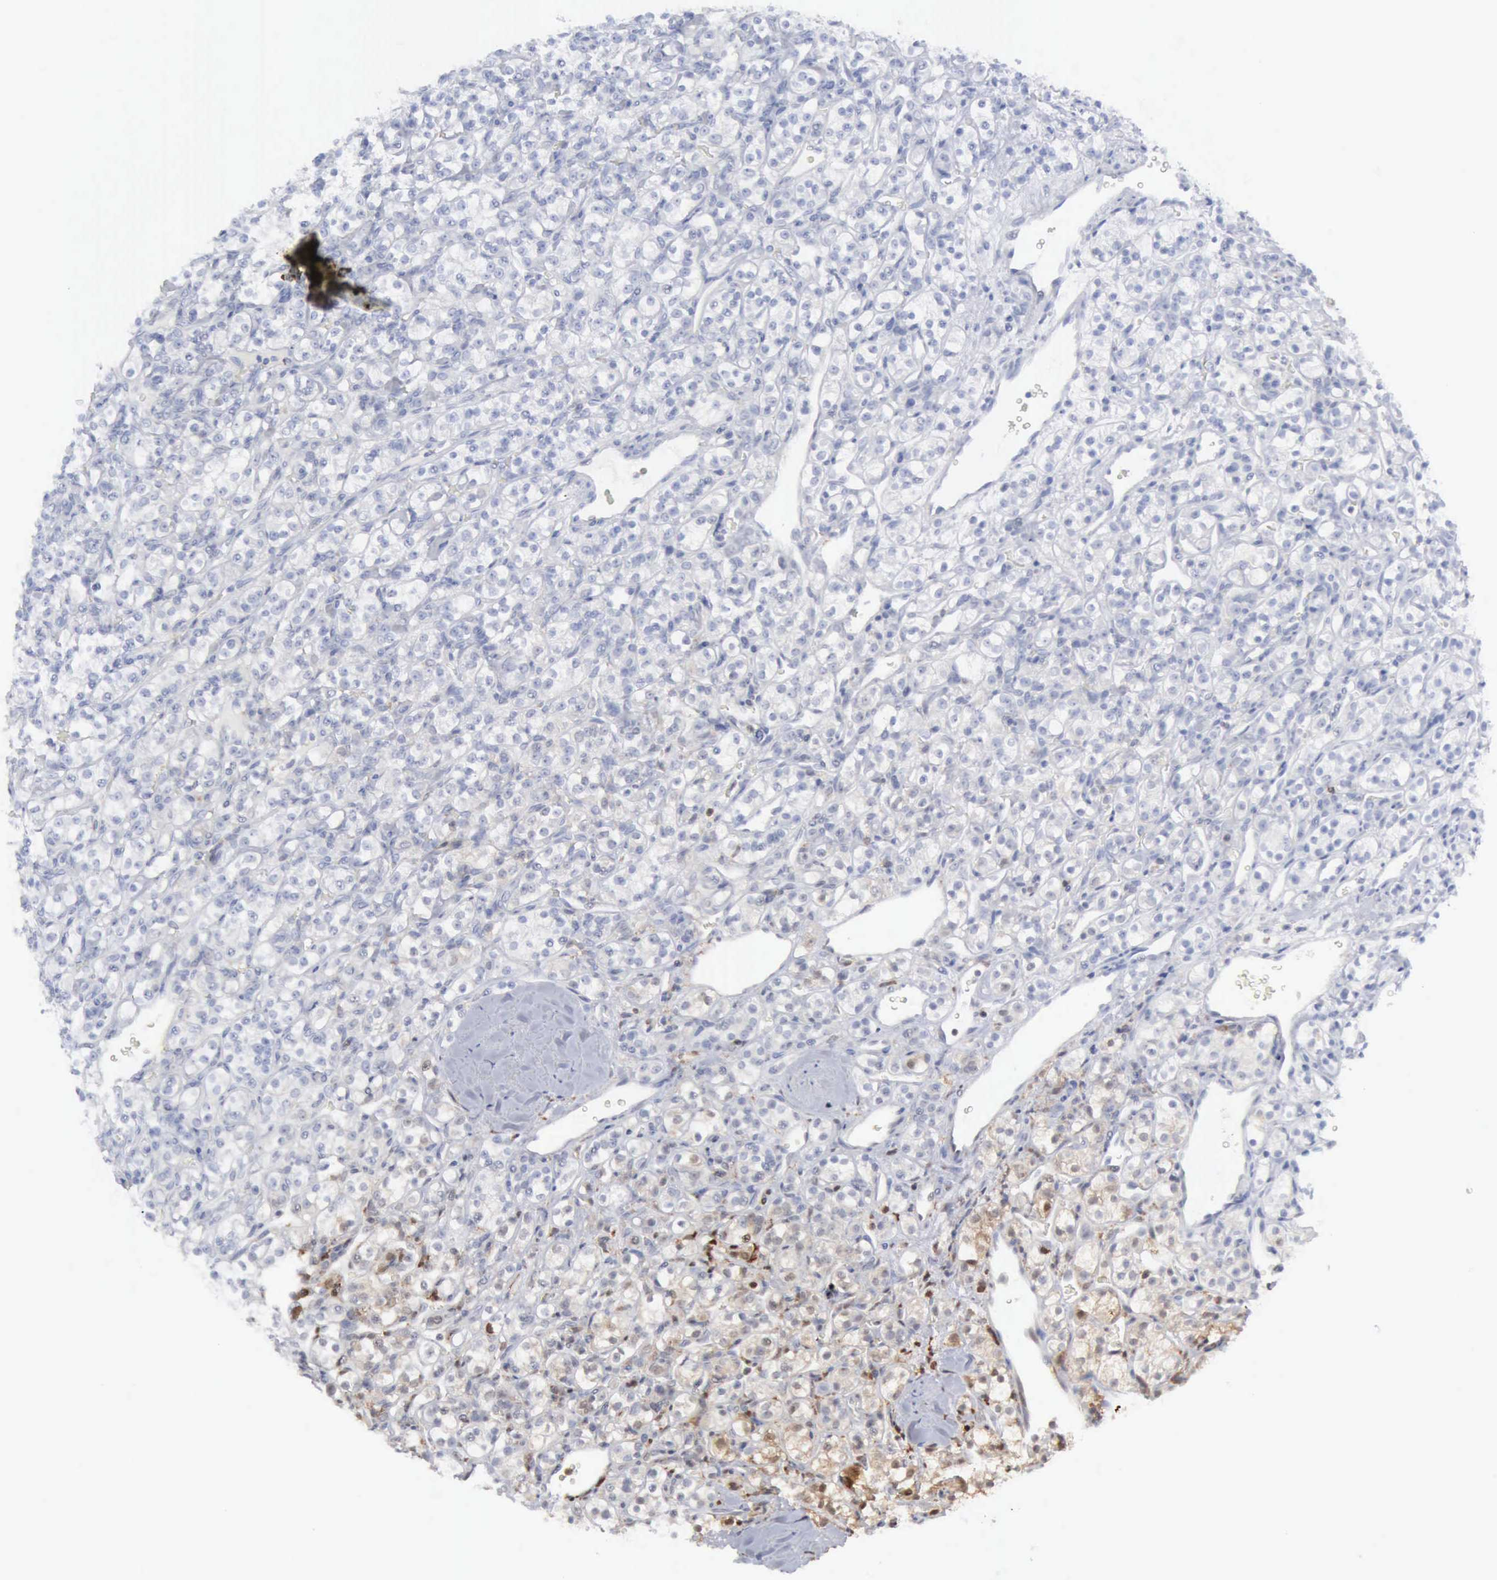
{"staining": {"intensity": "weak", "quantity": "<25%", "location": "cytoplasmic/membranous,nuclear"}, "tissue": "renal cancer", "cell_type": "Tumor cells", "image_type": "cancer", "snomed": [{"axis": "morphology", "description": "Adenocarcinoma, NOS"}, {"axis": "topography", "description": "Kidney"}], "caption": "Renal cancer stained for a protein using IHC demonstrates no positivity tumor cells.", "gene": "STAT1", "patient": {"sex": "male", "age": 77}}